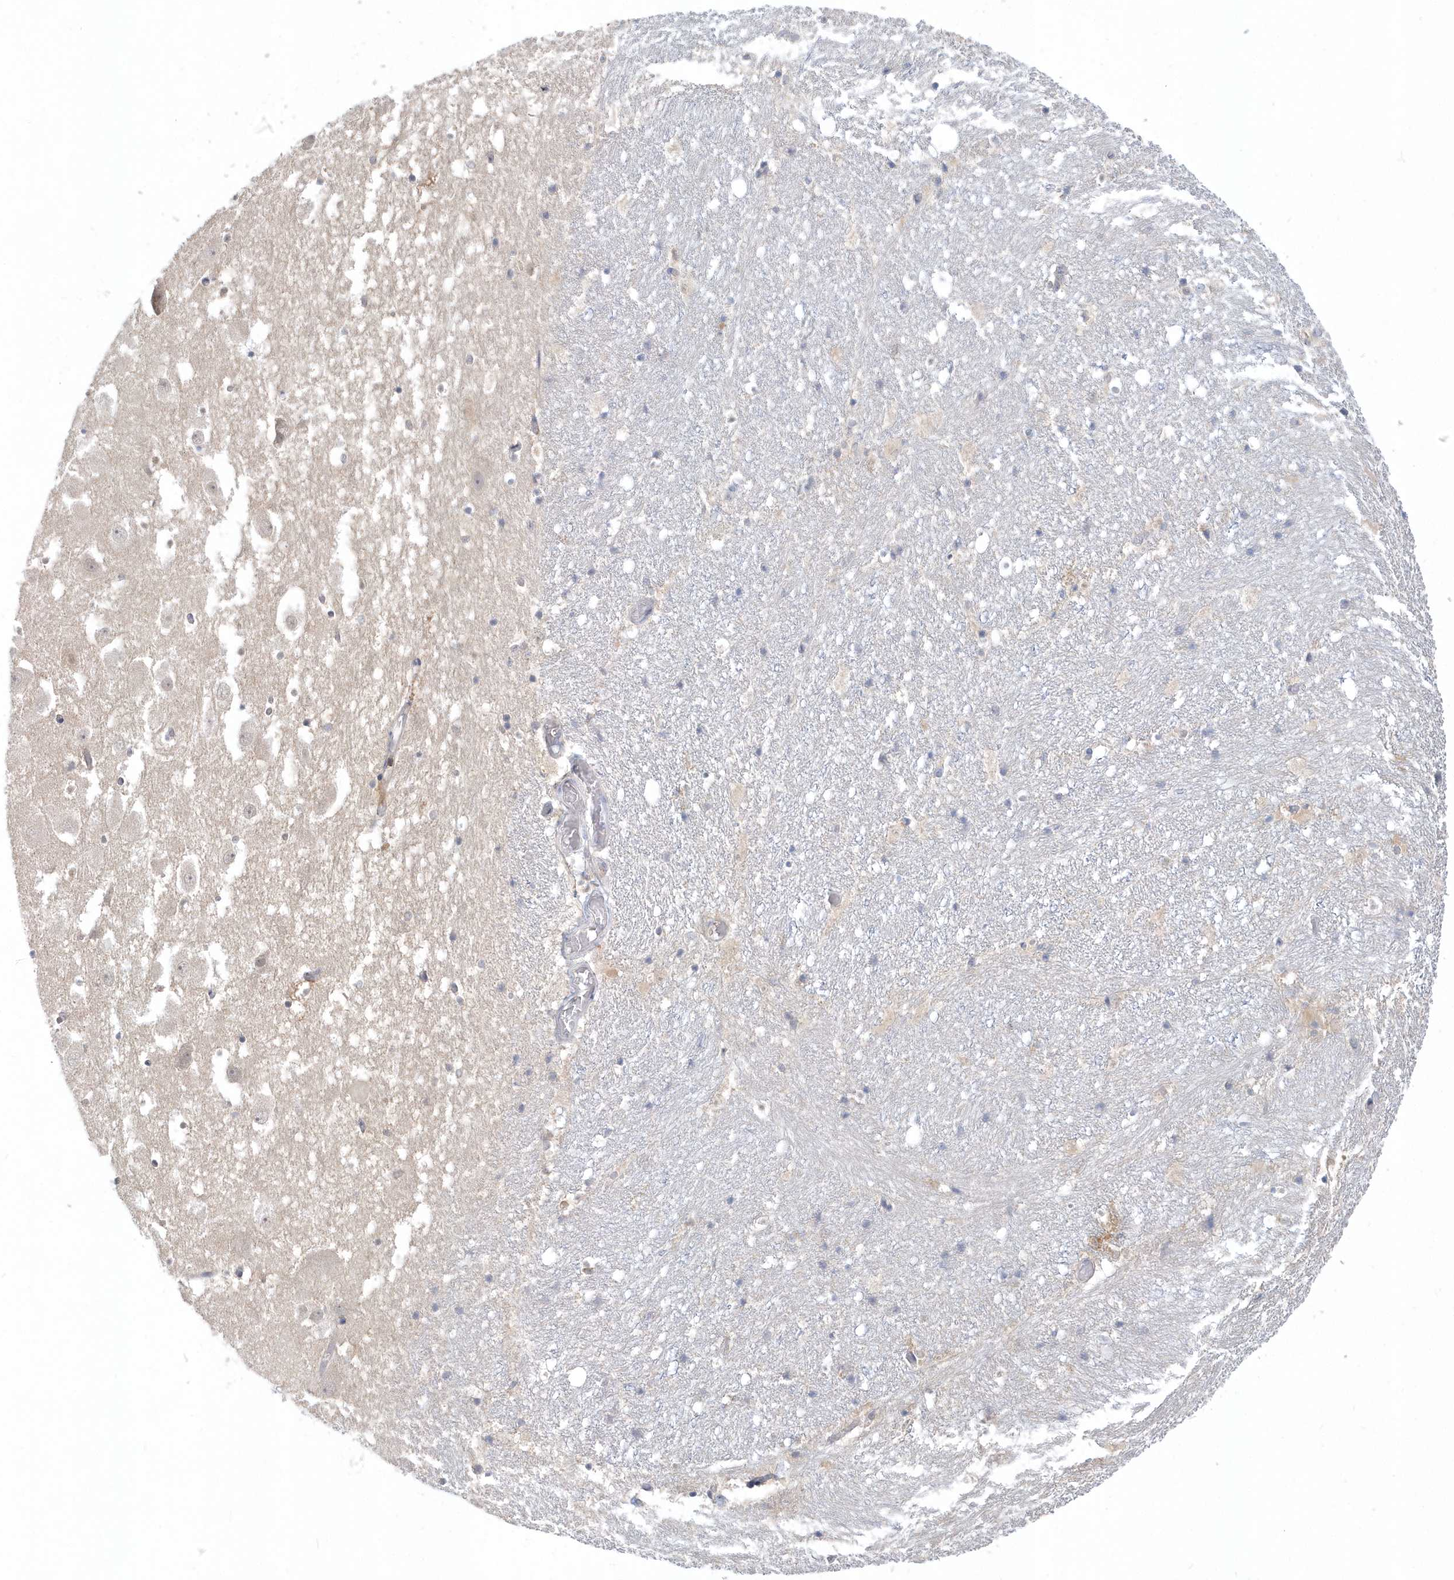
{"staining": {"intensity": "negative", "quantity": "none", "location": "none"}, "tissue": "hippocampus", "cell_type": "Glial cells", "image_type": "normal", "snomed": [{"axis": "morphology", "description": "Normal tissue, NOS"}, {"axis": "topography", "description": "Hippocampus"}], "caption": "High power microscopy photomicrograph of an immunohistochemistry image of normal hippocampus, revealing no significant staining in glial cells.", "gene": "RNF7", "patient": {"sex": "female", "age": 52}}